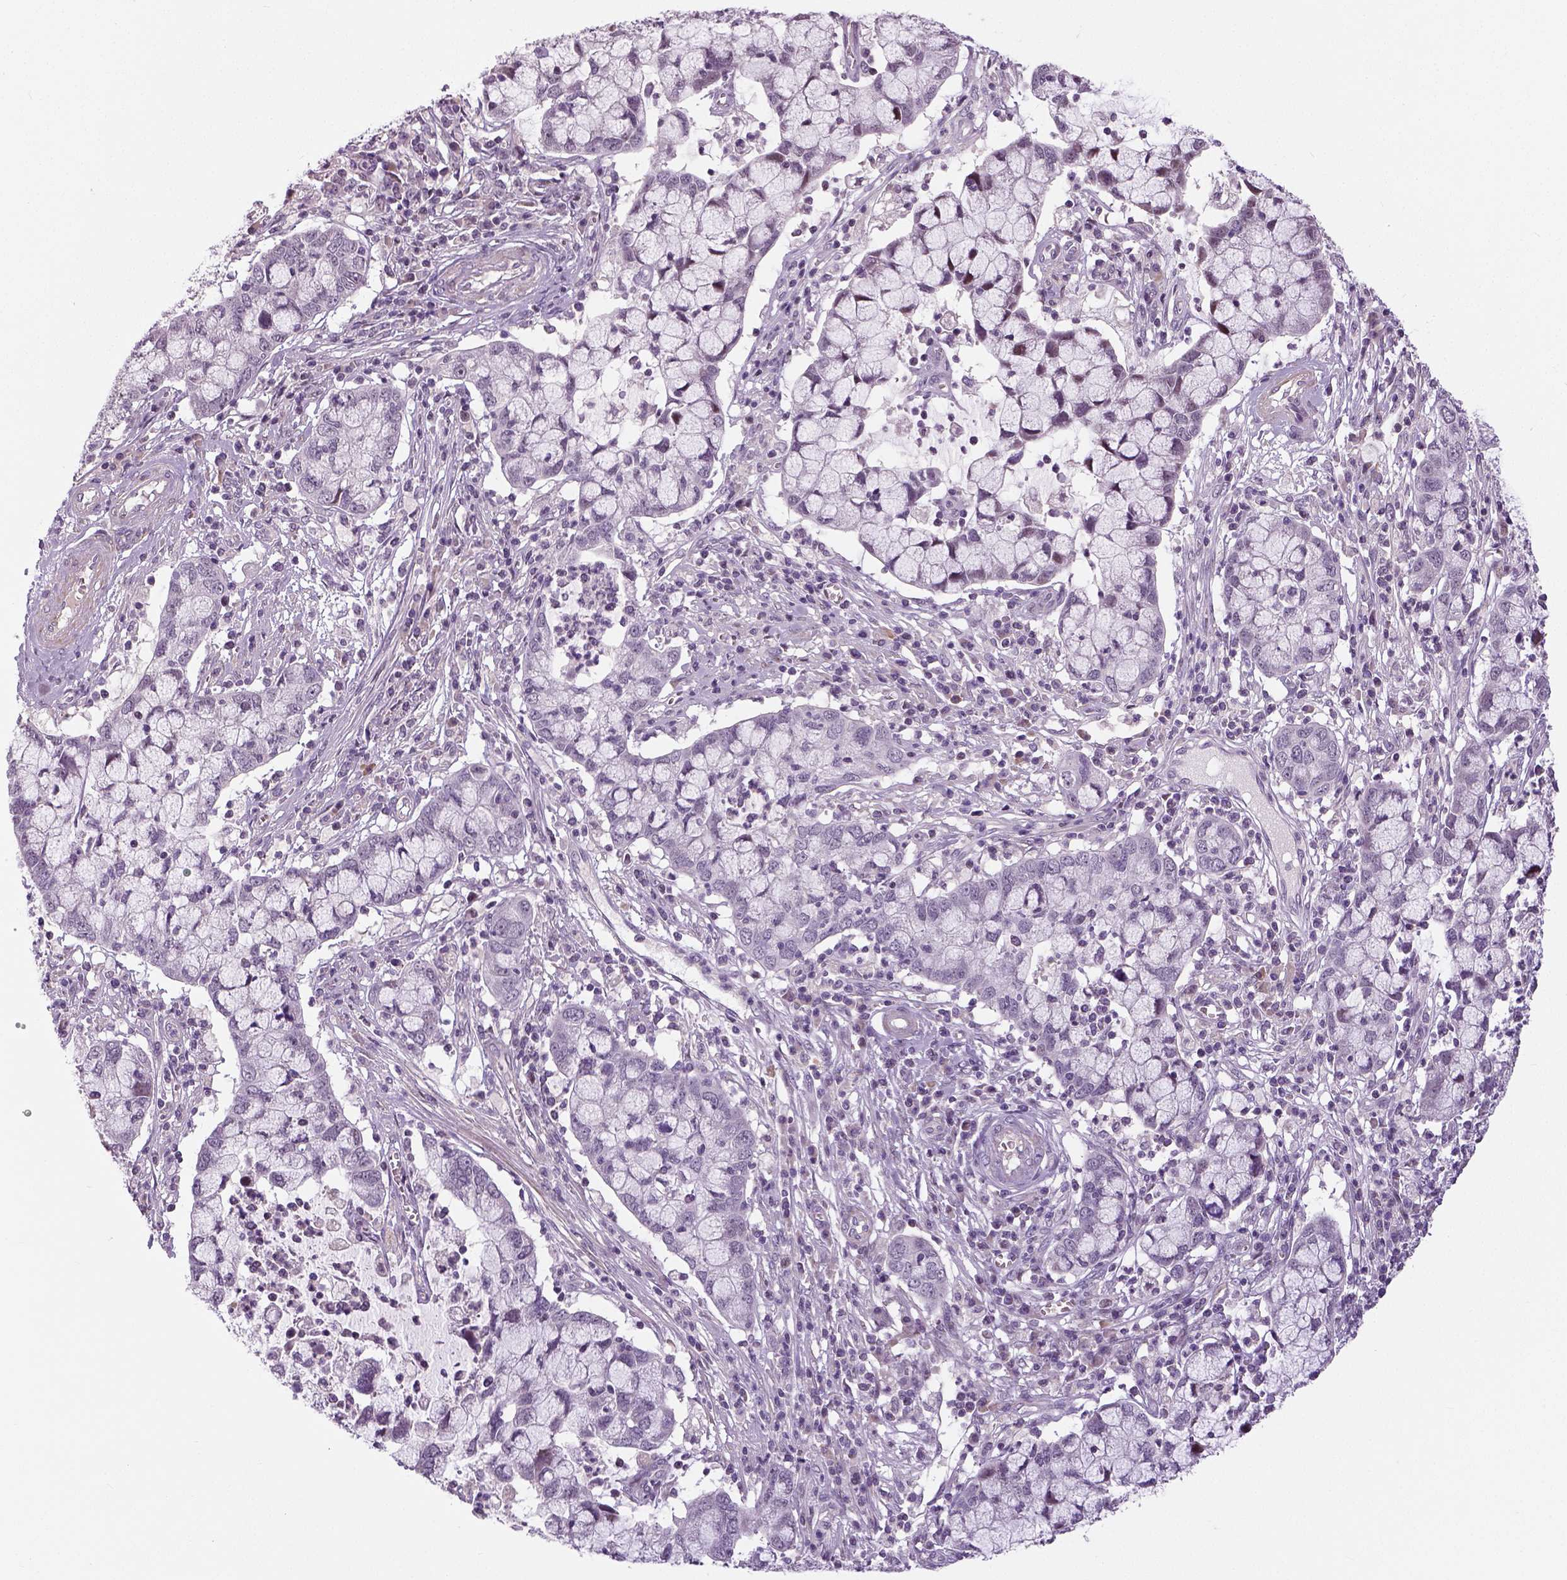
{"staining": {"intensity": "negative", "quantity": "none", "location": "none"}, "tissue": "cervical cancer", "cell_type": "Tumor cells", "image_type": "cancer", "snomed": [{"axis": "morphology", "description": "Adenocarcinoma, NOS"}, {"axis": "topography", "description": "Cervix"}], "caption": "This is an immunohistochemistry histopathology image of human cervical adenocarcinoma. There is no expression in tumor cells.", "gene": "NECAB1", "patient": {"sex": "female", "age": 40}}